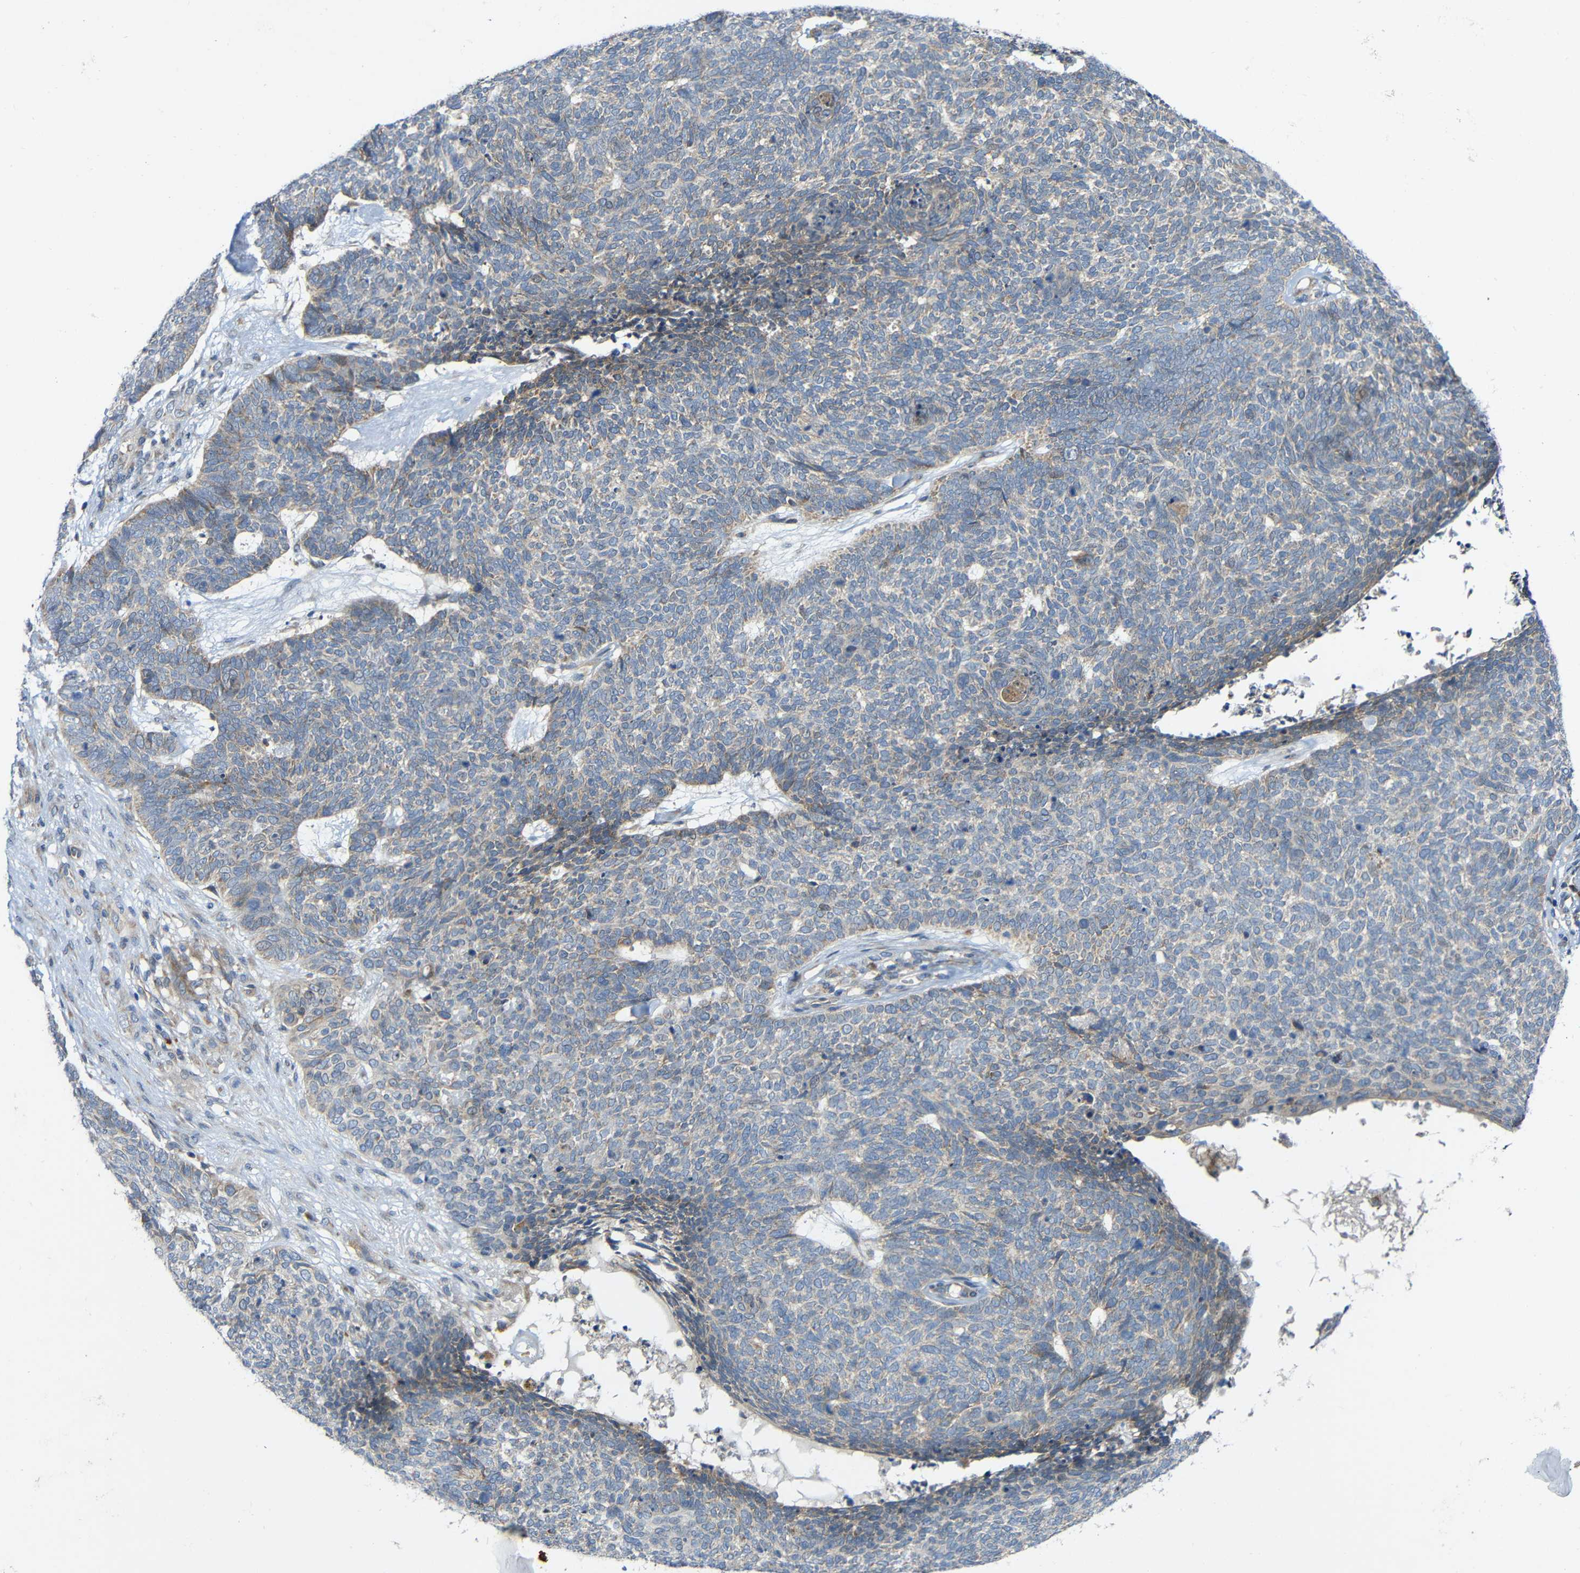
{"staining": {"intensity": "weak", "quantity": "25%-75%", "location": "cytoplasmic/membranous"}, "tissue": "skin cancer", "cell_type": "Tumor cells", "image_type": "cancer", "snomed": [{"axis": "morphology", "description": "Basal cell carcinoma"}, {"axis": "topography", "description": "Skin"}], "caption": "Immunohistochemistry photomicrograph of neoplastic tissue: skin cancer stained using IHC reveals low levels of weak protein expression localized specifically in the cytoplasmic/membranous of tumor cells, appearing as a cytoplasmic/membranous brown color.", "gene": "TMEM25", "patient": {"sex": "female", "age": 84}}